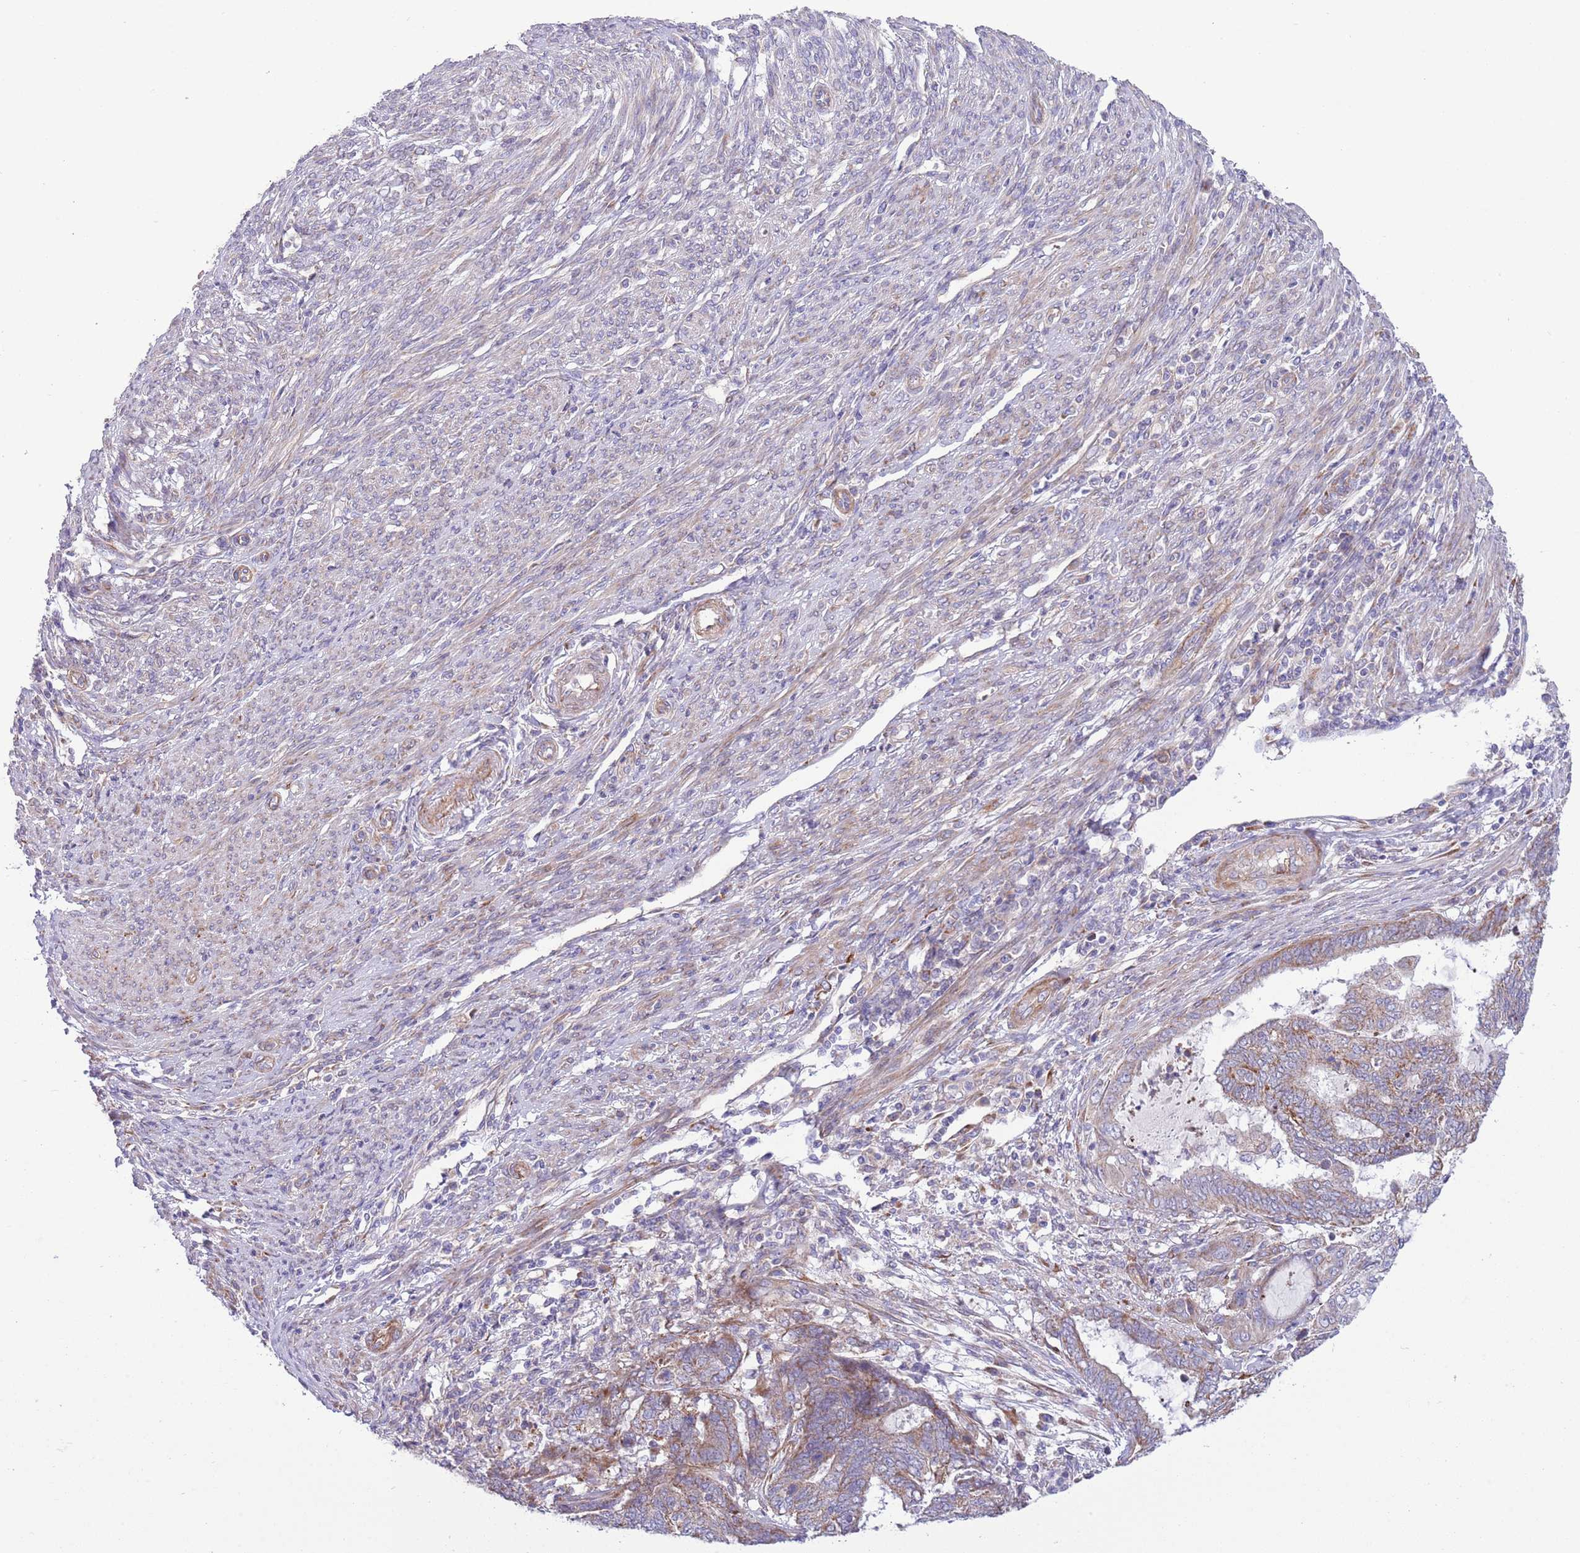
{"staining": {"intensity": "moderate", "quantity": "25%-75%", "location": "cytoplasmic/membranous"}, "tissue": "endometrial cancer", "cell_type": "Tumor cells", "image_type": "cancer", "snomed": [{"axis": "morphology", "description": "Adenocarcinoma, NOS"}, {"axis": "topography", "description": "Uterus"}, {"axis": "topography", "description": "Endometrium"}], "caption": "This micrograph shows endometrial cancer (adenocarcinoma) stained with immunohistochemistry to label a protein in brown. The cytoplasmic/membranous of tumor cells show moderate positivity for the protein. Nuclei are counter-stained blue.", "gene": "TOMM5", "patient": {"sex": "female", "age": 70}}